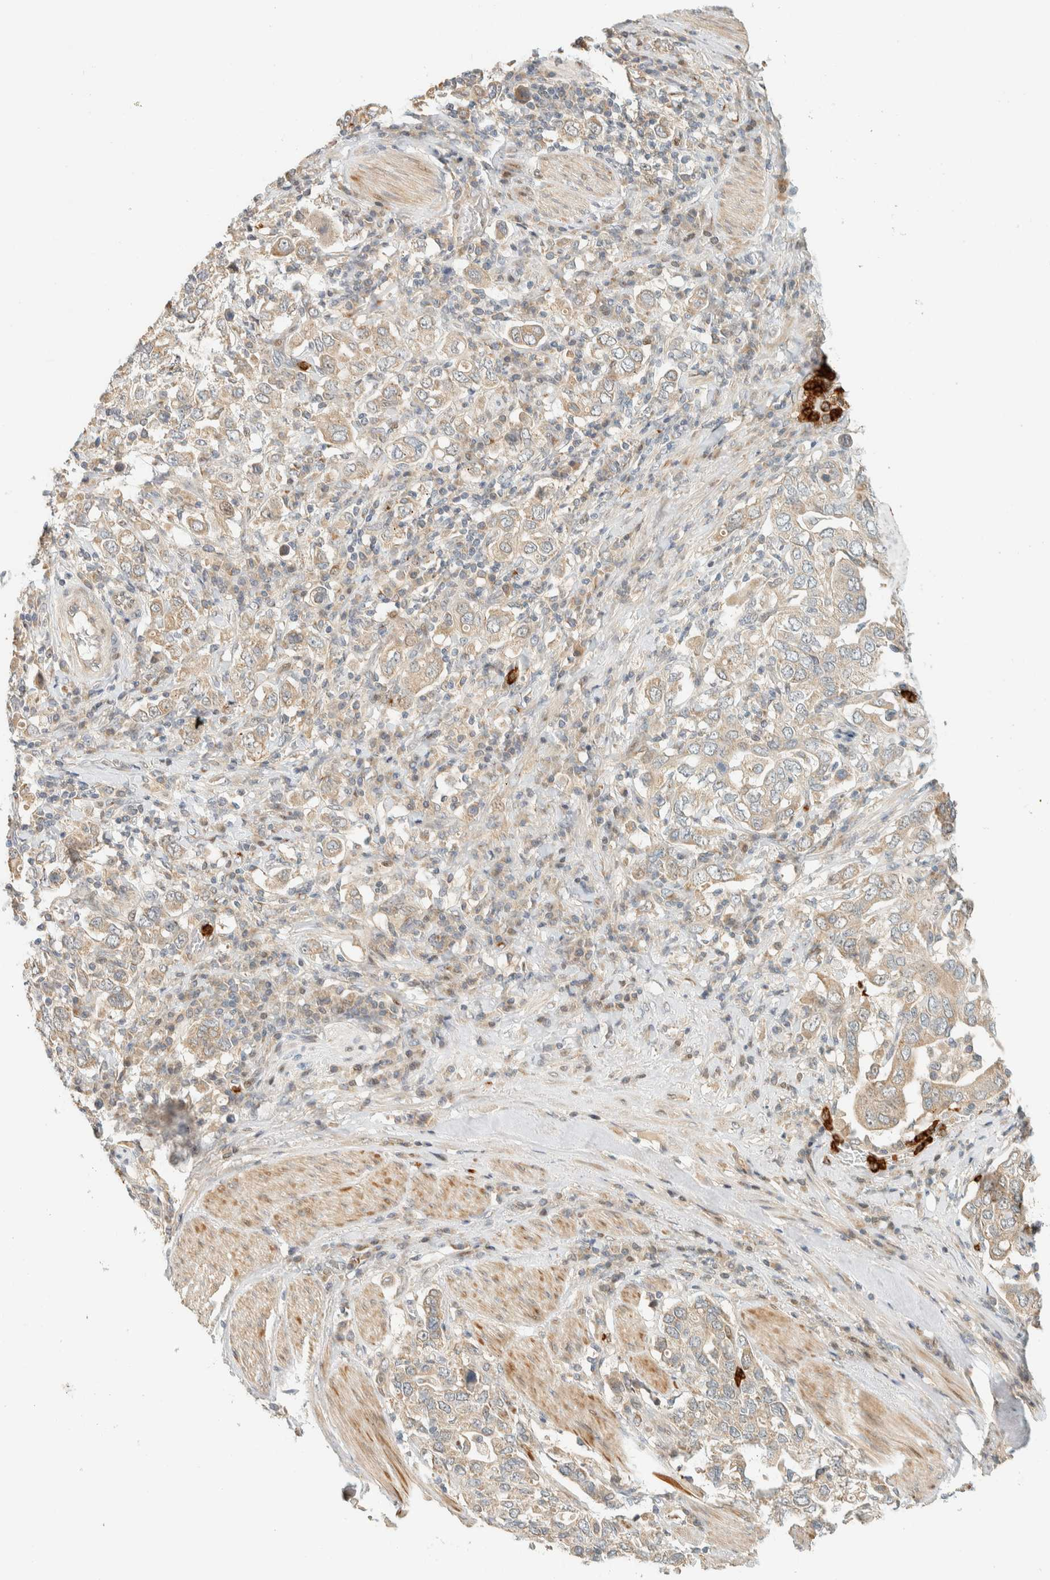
{"staining": {"intensity": "weak", "quantity": "25%-75%", "location": "cytoplasmic/membranous"}, "tissue": "stomach cancer", "cell_type": "Tumor cells", "image_type": "cancer", "snomed": [{"axis": "morphology", "description": "Adenocarcinoma, NOS"}, {"axis": "topography", "description": "Stomach, upper"}], "caption": "A photomicrograph showing weak cytoplasmic/membranous staining in about 25%-75% of tumor cells in stomach cancer (adenocarcinoma), as visualized by brown immunohistochemical staining.", "gene": "CCDC171", "patient": {"sex": "male", "age": 62}}